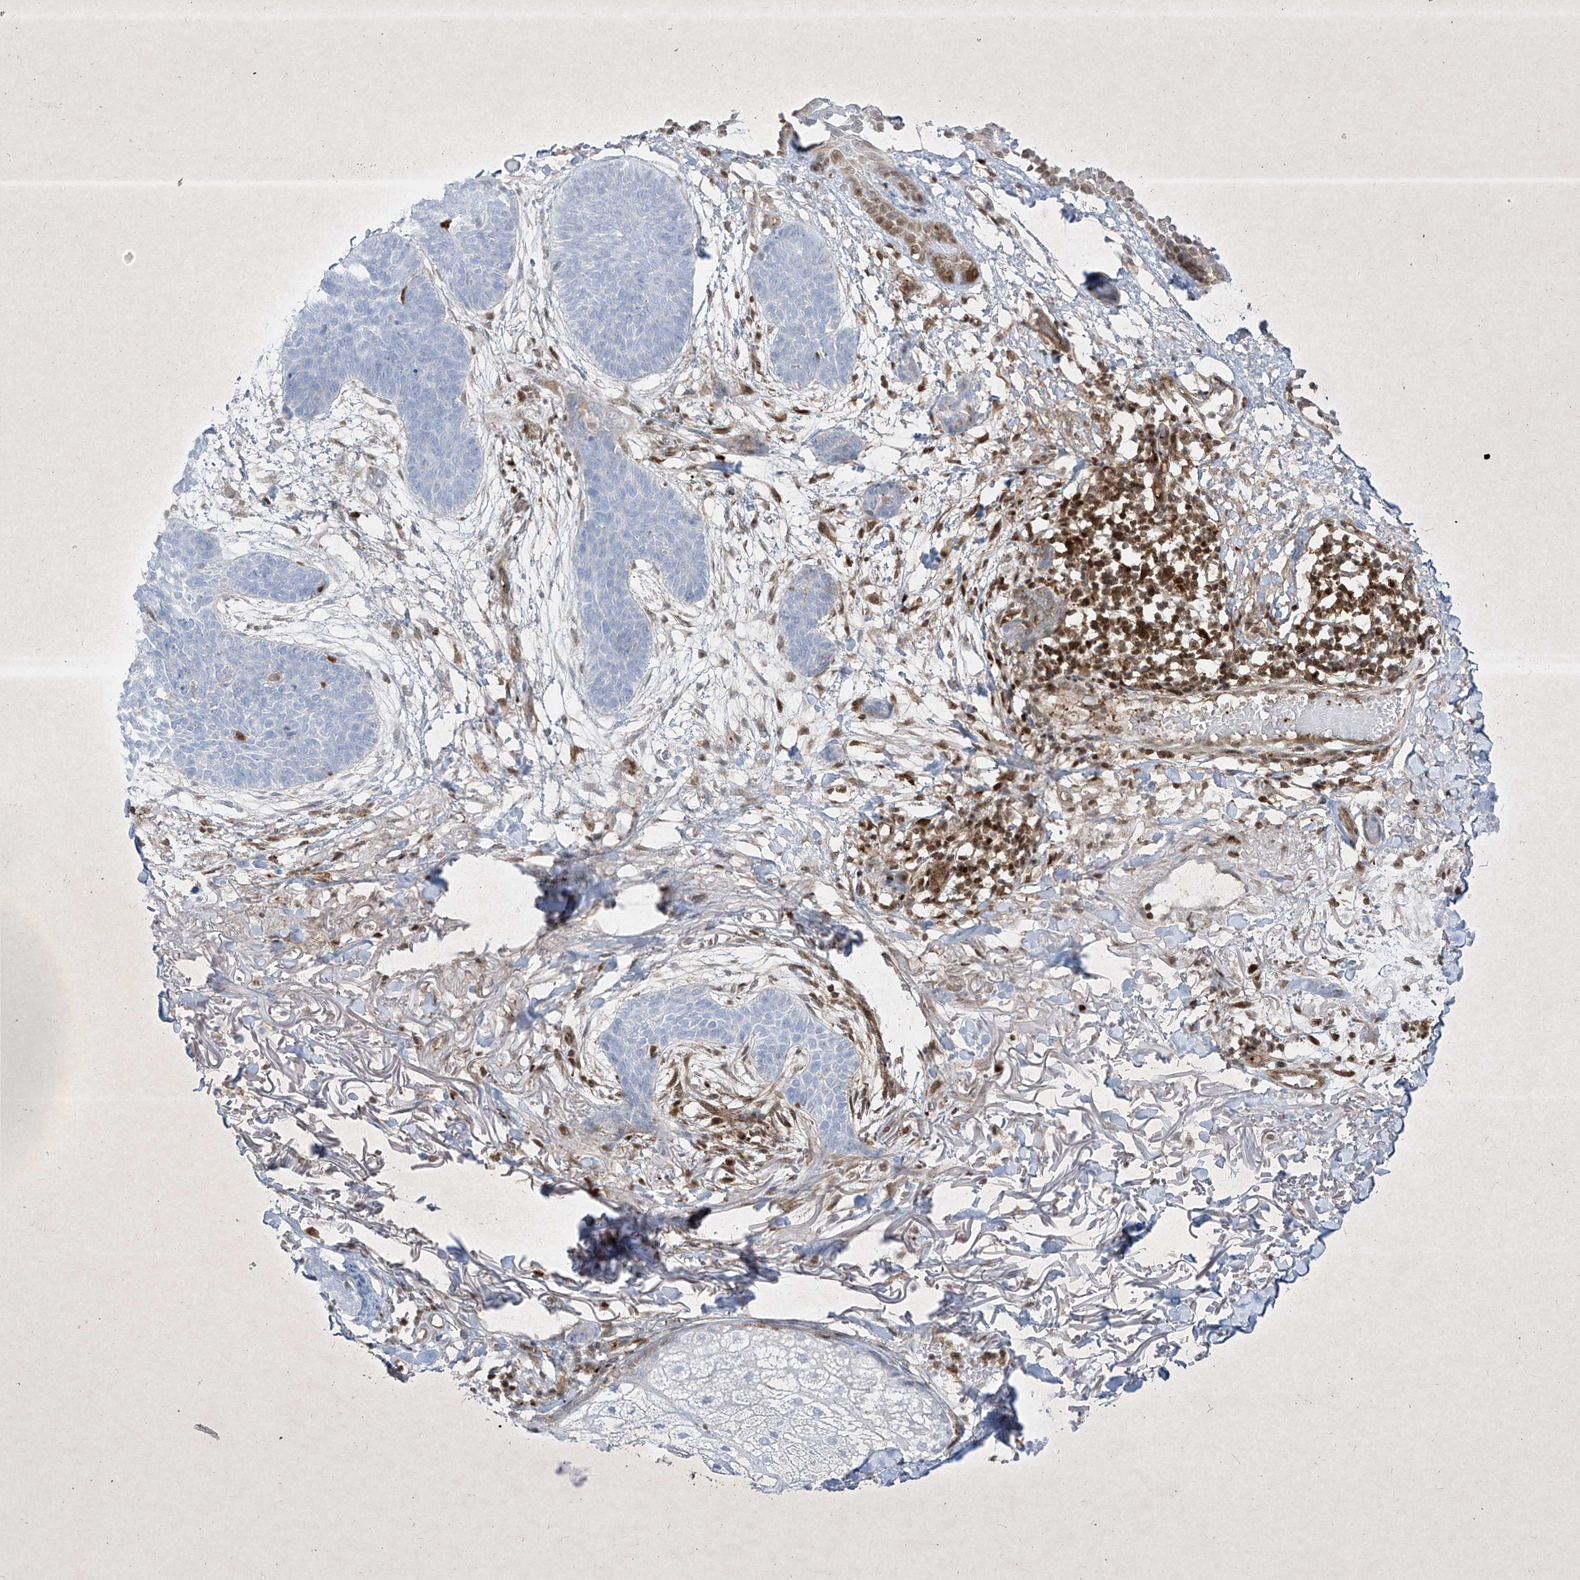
{"staining": {"intensity": "negative", "quantity": "none", "location": "none"}, "tissue": "skin cancer", "cell_type": "Tumor cells", "image_type": "cancer", "snomed": [{"axis": "morphology", "description": "Basal cell carcinoma"}, {"axis": "topography", "description": "Skin"}], "caption": "Immunohistochemistry of human basal cell carcinoma (skin) exhibits no expression in tumor cells. The staining was performed using DAB to visualize the protein expression in brown, while the nuclei were stained in blue with hematoxylin (Magnification: 20x).", "gene": "PSMB10", "patient": {"sex": "male", "age": 85}}